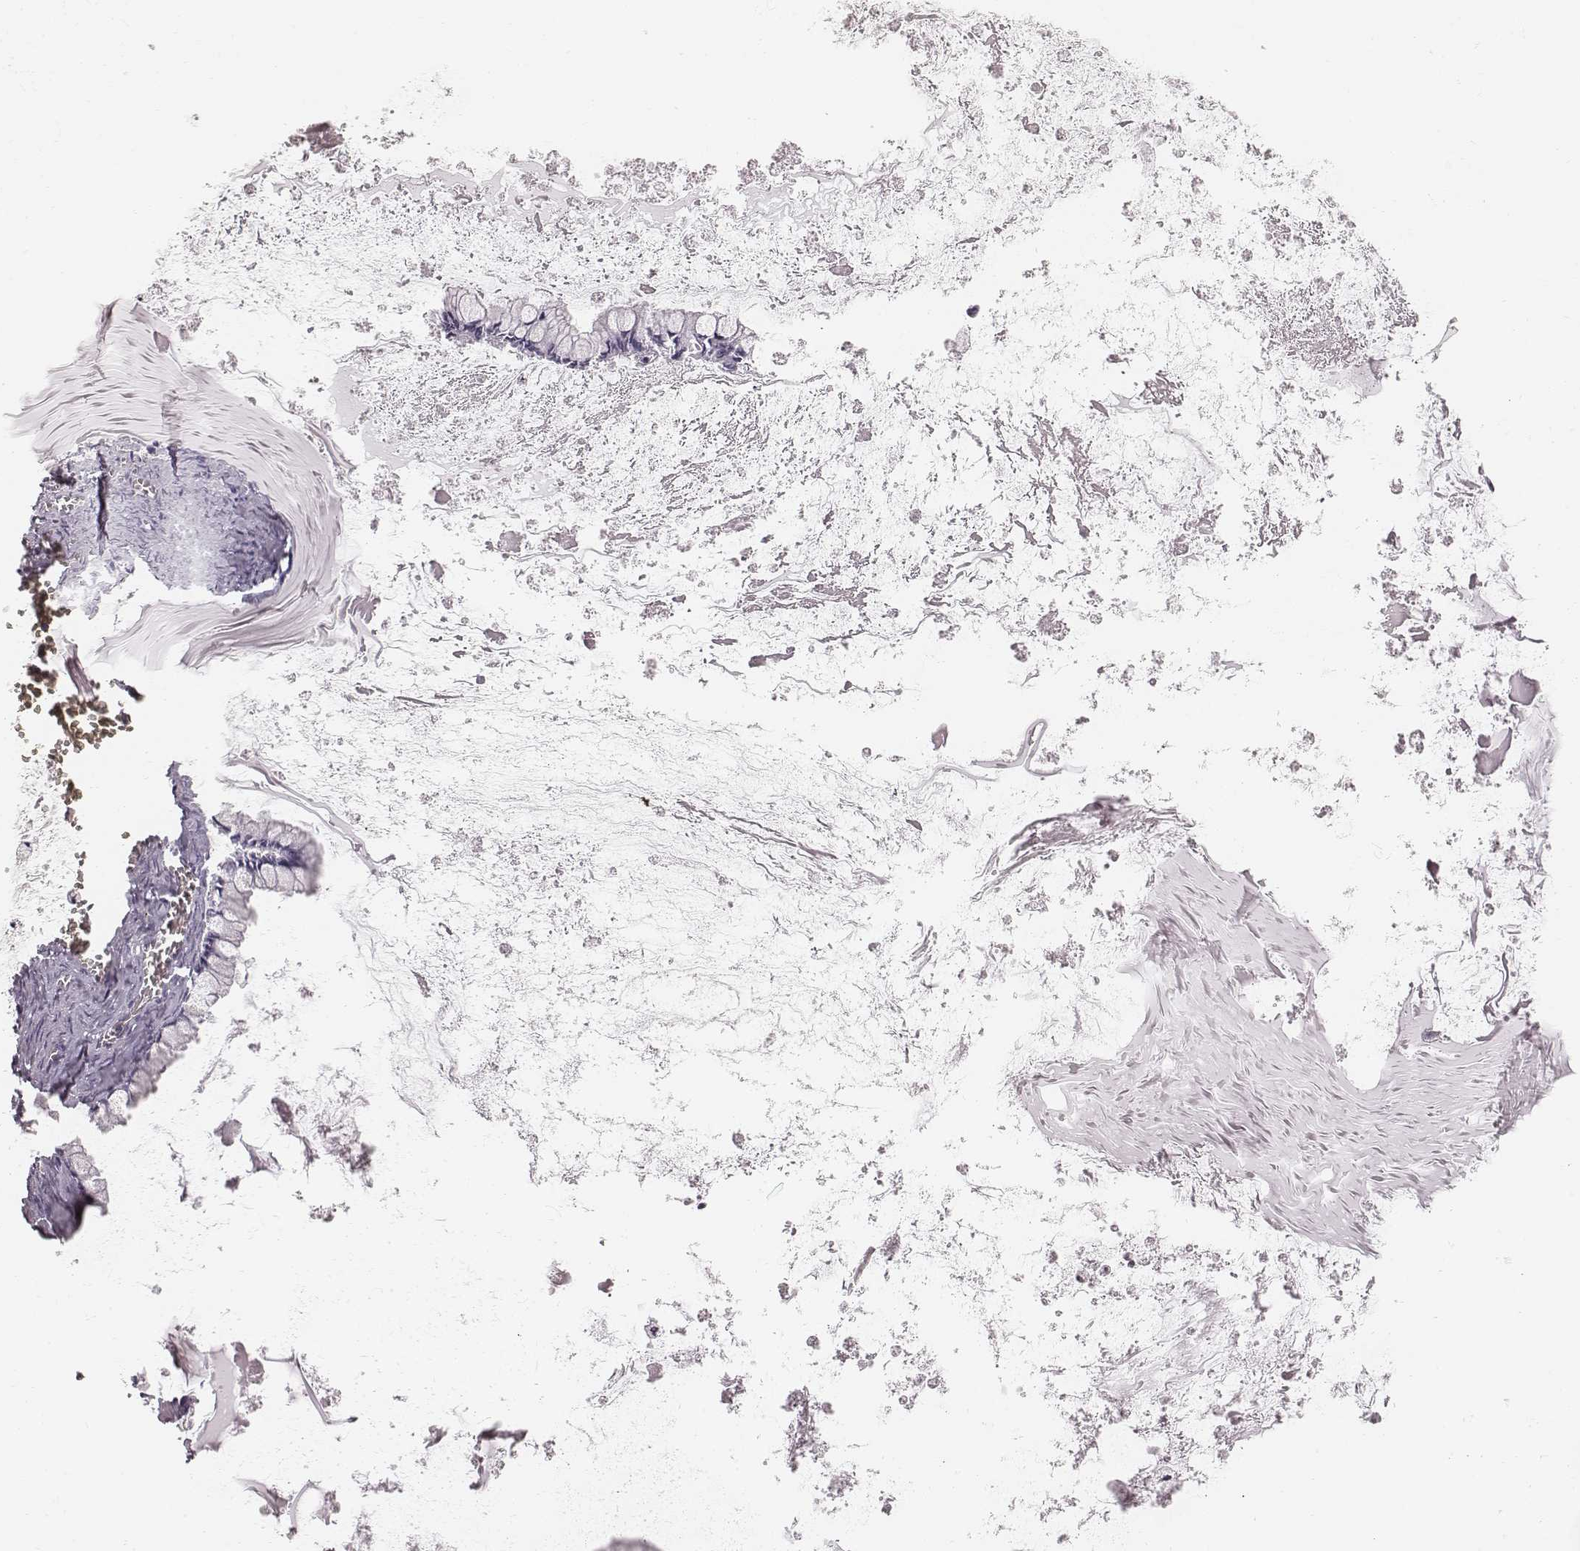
{"staining": {"intensity": "negative", "quantity": "none", "location": "none"}, "tissue": "ovarian cancer", "cell_type": "Tumor cells", "image_type": "cancer", "snomed": [{"axis": "morphology", "description": "Cystadenocarcinoma, mucinous, NOS"}, {"axis": "topography", "description": "Ovary"}], "caption": "Tumor cells show no significant protein positivity in ovarian mucinous cystadenocarcinoma.", "gene": "MSX1", "patient": {"sex": "female", "age": 67}}